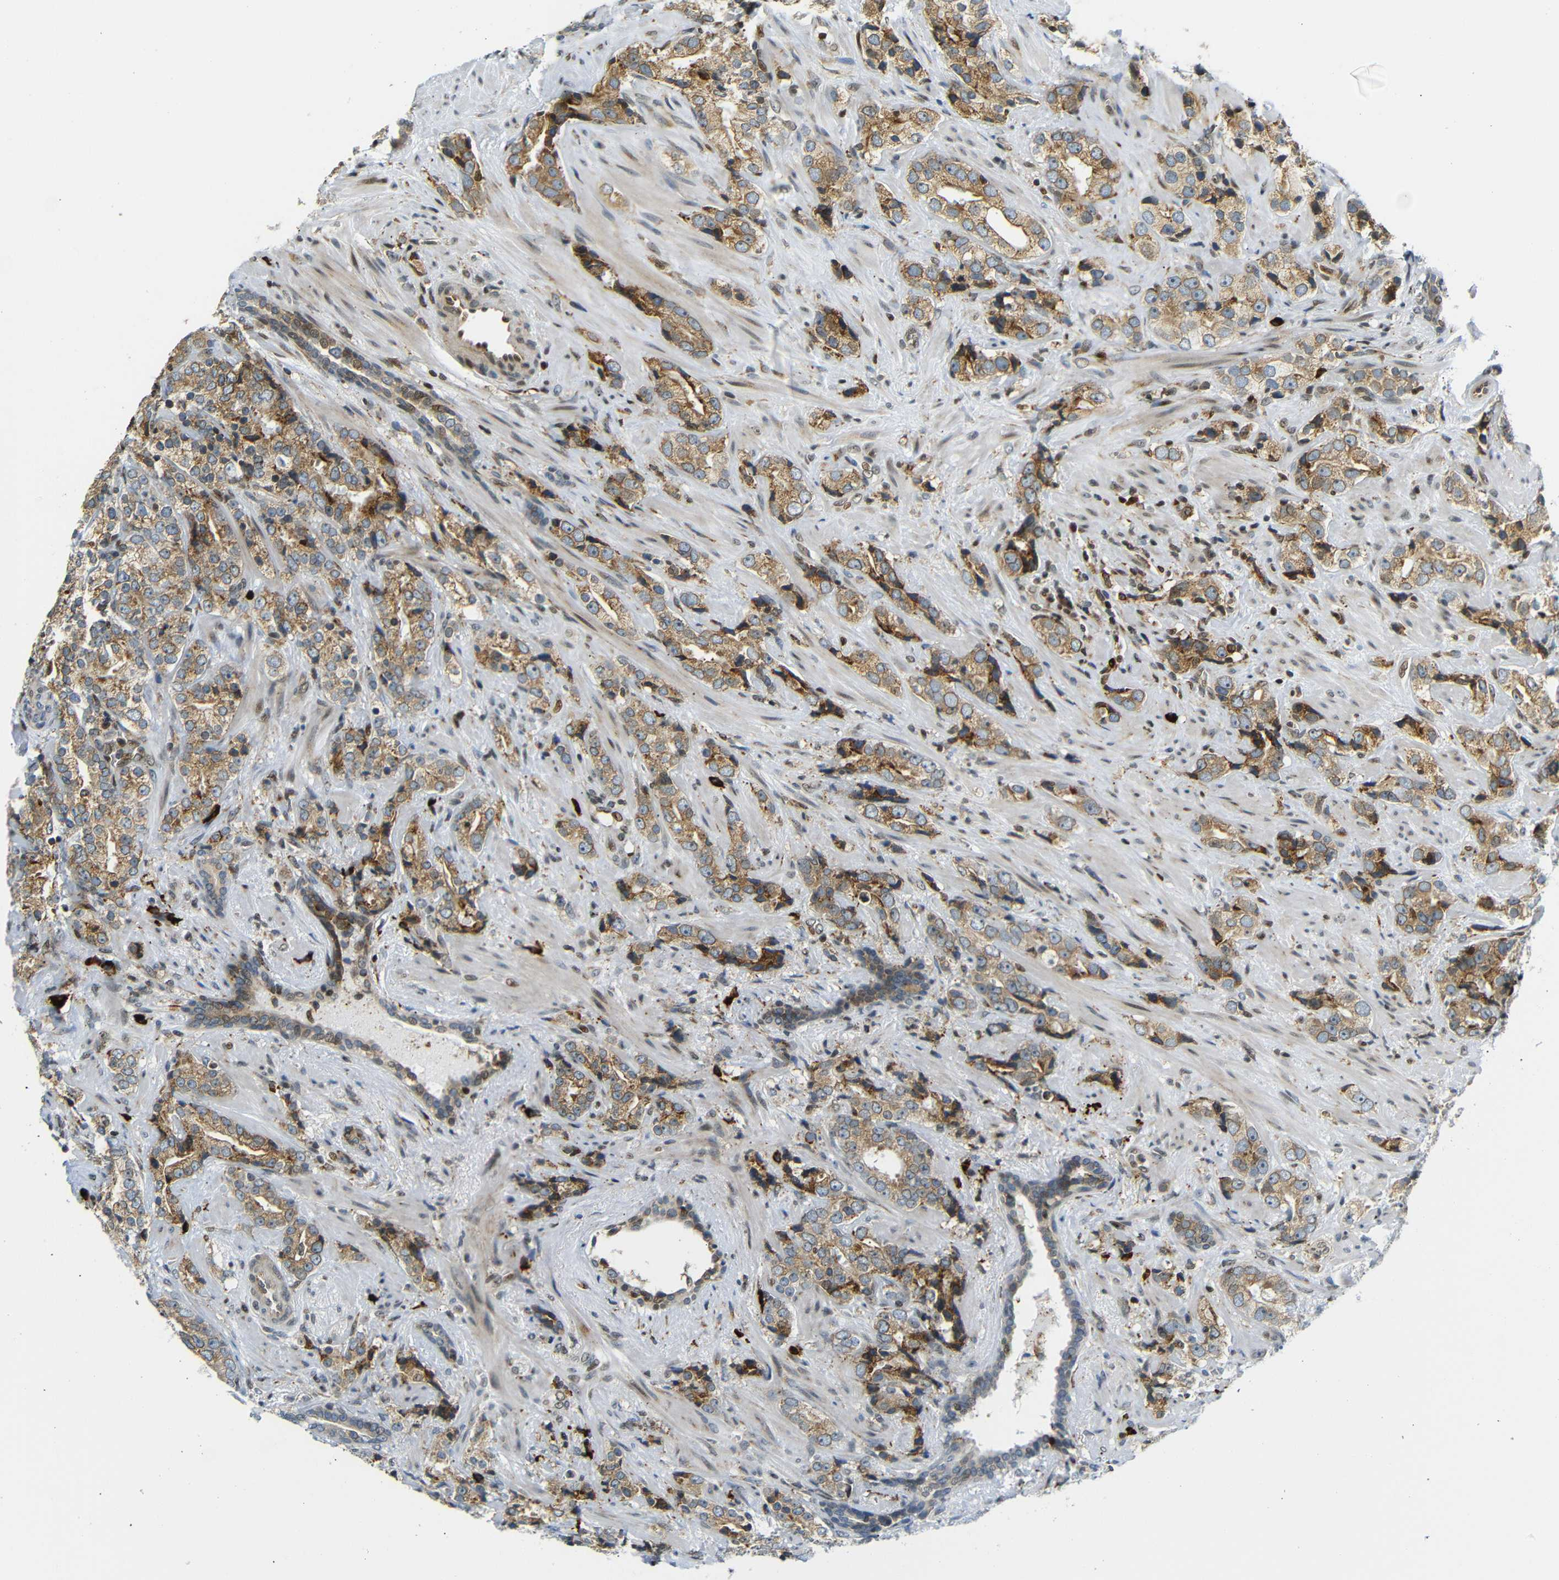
{"staining": {"intensity": "moderate", "quantity": ">75%", "location": "cytoplasmic/membranous"}, "tissue": "prostate cancer", "cell_type": "Tumor cells", "image_type": "cancer", "snomed": [{"axis": "morphology", "description": "Adenocarcinoma, High grade"}, {"axis": "topography", "description": "Prostate"}], "caption": "Immunohistochemistry (DAB (3,3'-diaminobenzidine)) staining of high-grade adenocarcinoma (prostate) exhibits moderate cytoplasmic/membranous protein expression in approximately >75% of tumor cells. Immunohistochemistry (ihc) stains the protein of interest in brown and the nuclei are stained blue.", "gene": "SPCS2", "patient": {"sex": "male", "age": 71}}